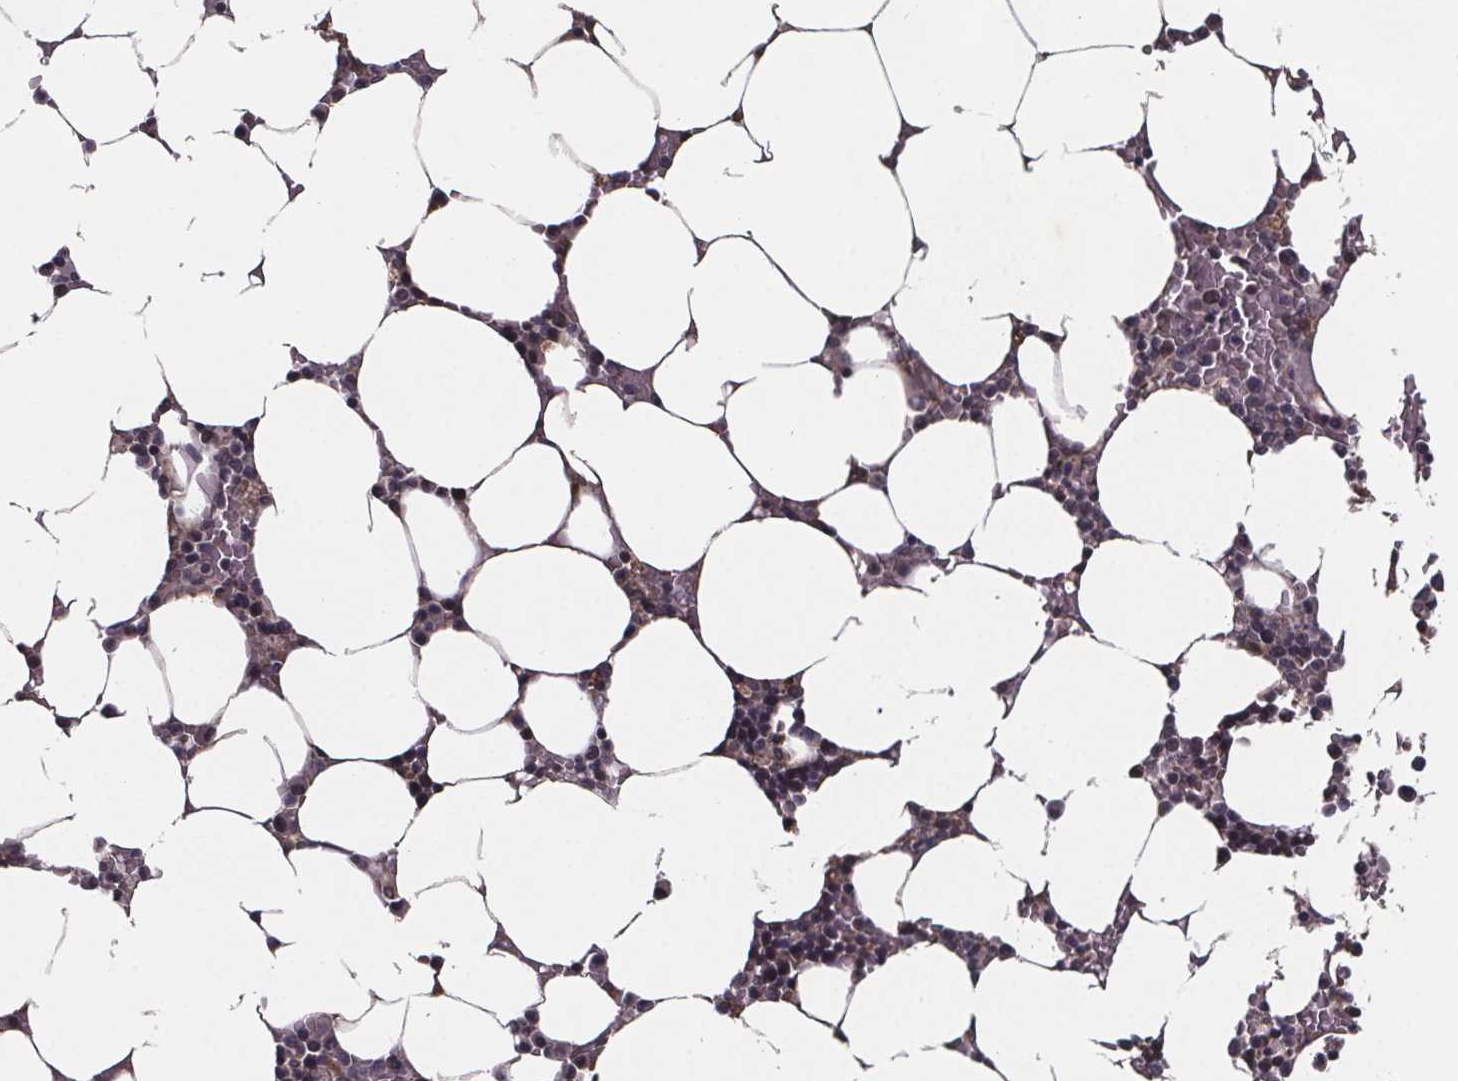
{"staining": {"intensity": "moderate", "quantity": "25%-75%", "location": "cytoplasmic/membranous"}, "tissue": "bone marrow", "cell_type": "Hematopoietic cells", "image_type": "normal", "snomed": [{"axis": "morphology", "description": "Normal tissue, NOS"}, {"axis": "topography", "description": "Bone marrow"}], "caption": "Moderate cytoplasmic/membranous expression for a protein is identified in approximately 25%-75% of hematopoietic cells of benign bone marrow using immunohistochemistry.", "gene": "SAT1", "patient": {"sex": "female", "age": 52}}